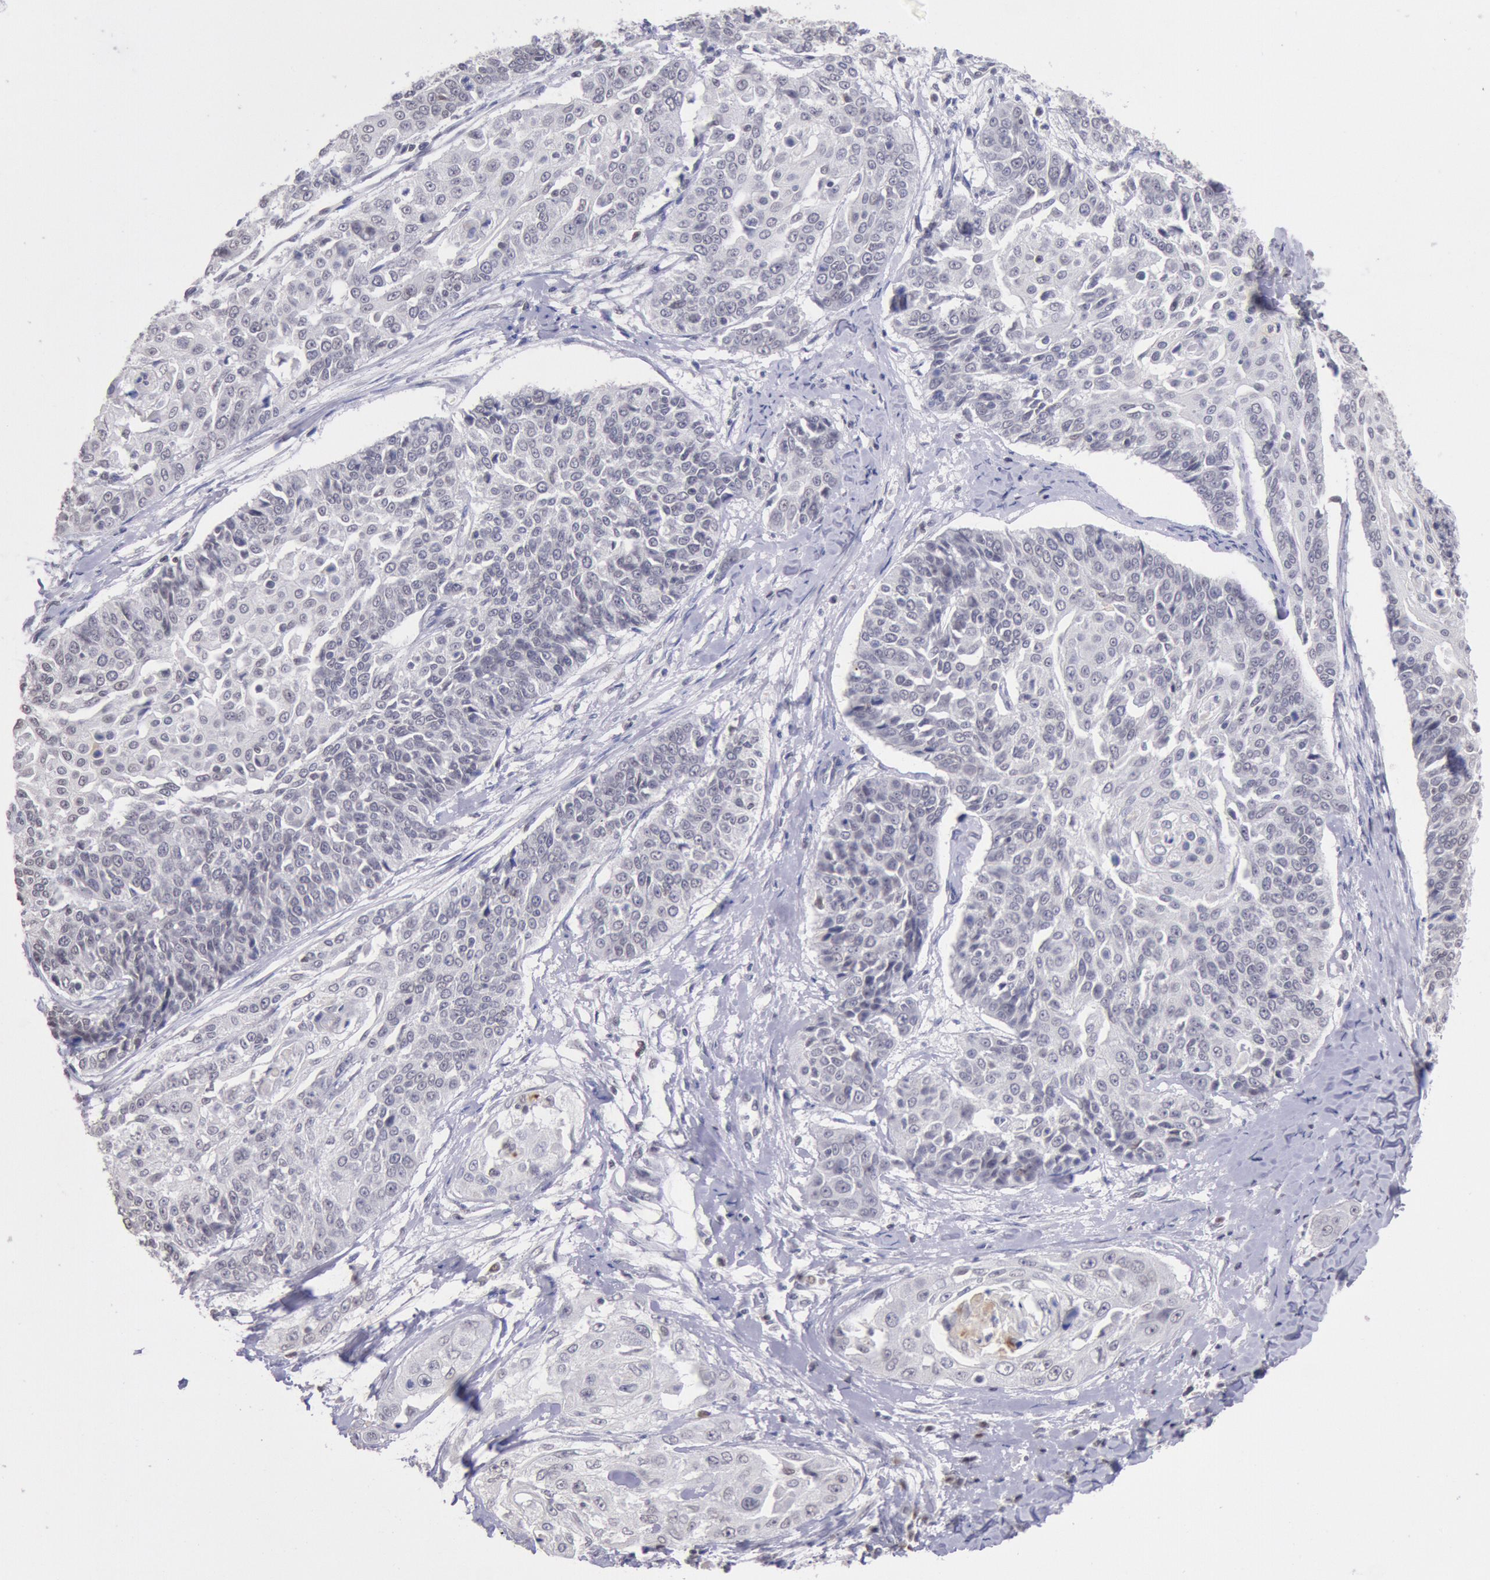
{"staining": {"intensity": "negative", "quantity": "none", "location": "none"}, "tissue": "cervical cancer", "cell_type": "Tumor cells", "image_type": "cancer", "snomed": [{"axis": "morphology", "description": "Squamous cell carcinoma, NOS"}, {"axis": "topography", "description": "Cervix"}], "caption": "This micrograph is of cervical squamous cell carcinoma stained with IHC to label a protein in brown with the nuclei are counter-stained blue. There is no expression in tumor cells.", "gene": "MYH7", "patient": {"sex": "female", "age": 64}}